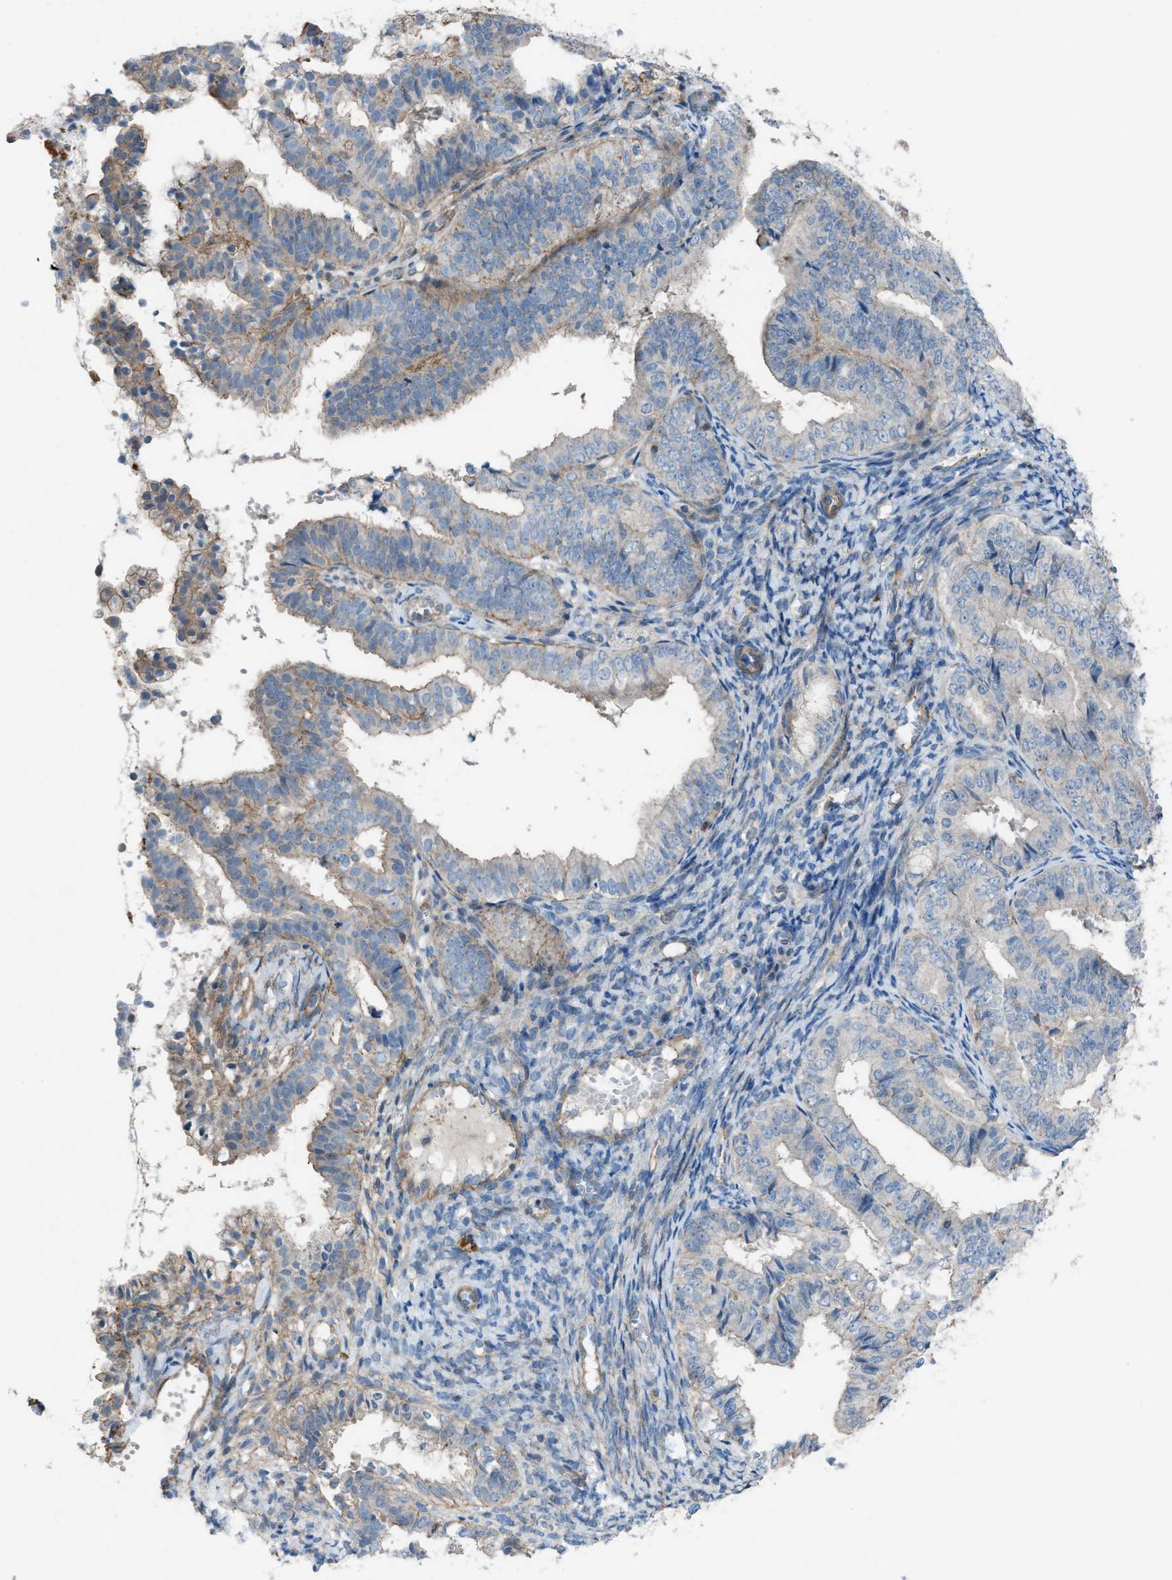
{"staining": {"intensity": "weak", "quantity": "<25%", "location": "cytoplasmic/membranous"}, "tissue": "endometrial cancer", "cell_type": "Tumor cells", "image_type": "cancer", "snomed": [{"axis": "morphology", "description": "Adenocarcinoma, NOS"}, {"axis": "topography", "description": "Endometrium"}], "caption": "There is no significant expression in tumor cells of endometrial cancer (adenocarcinoma).", "gene": "NCK2", "patient": {"sex": "female", "age": 63}}